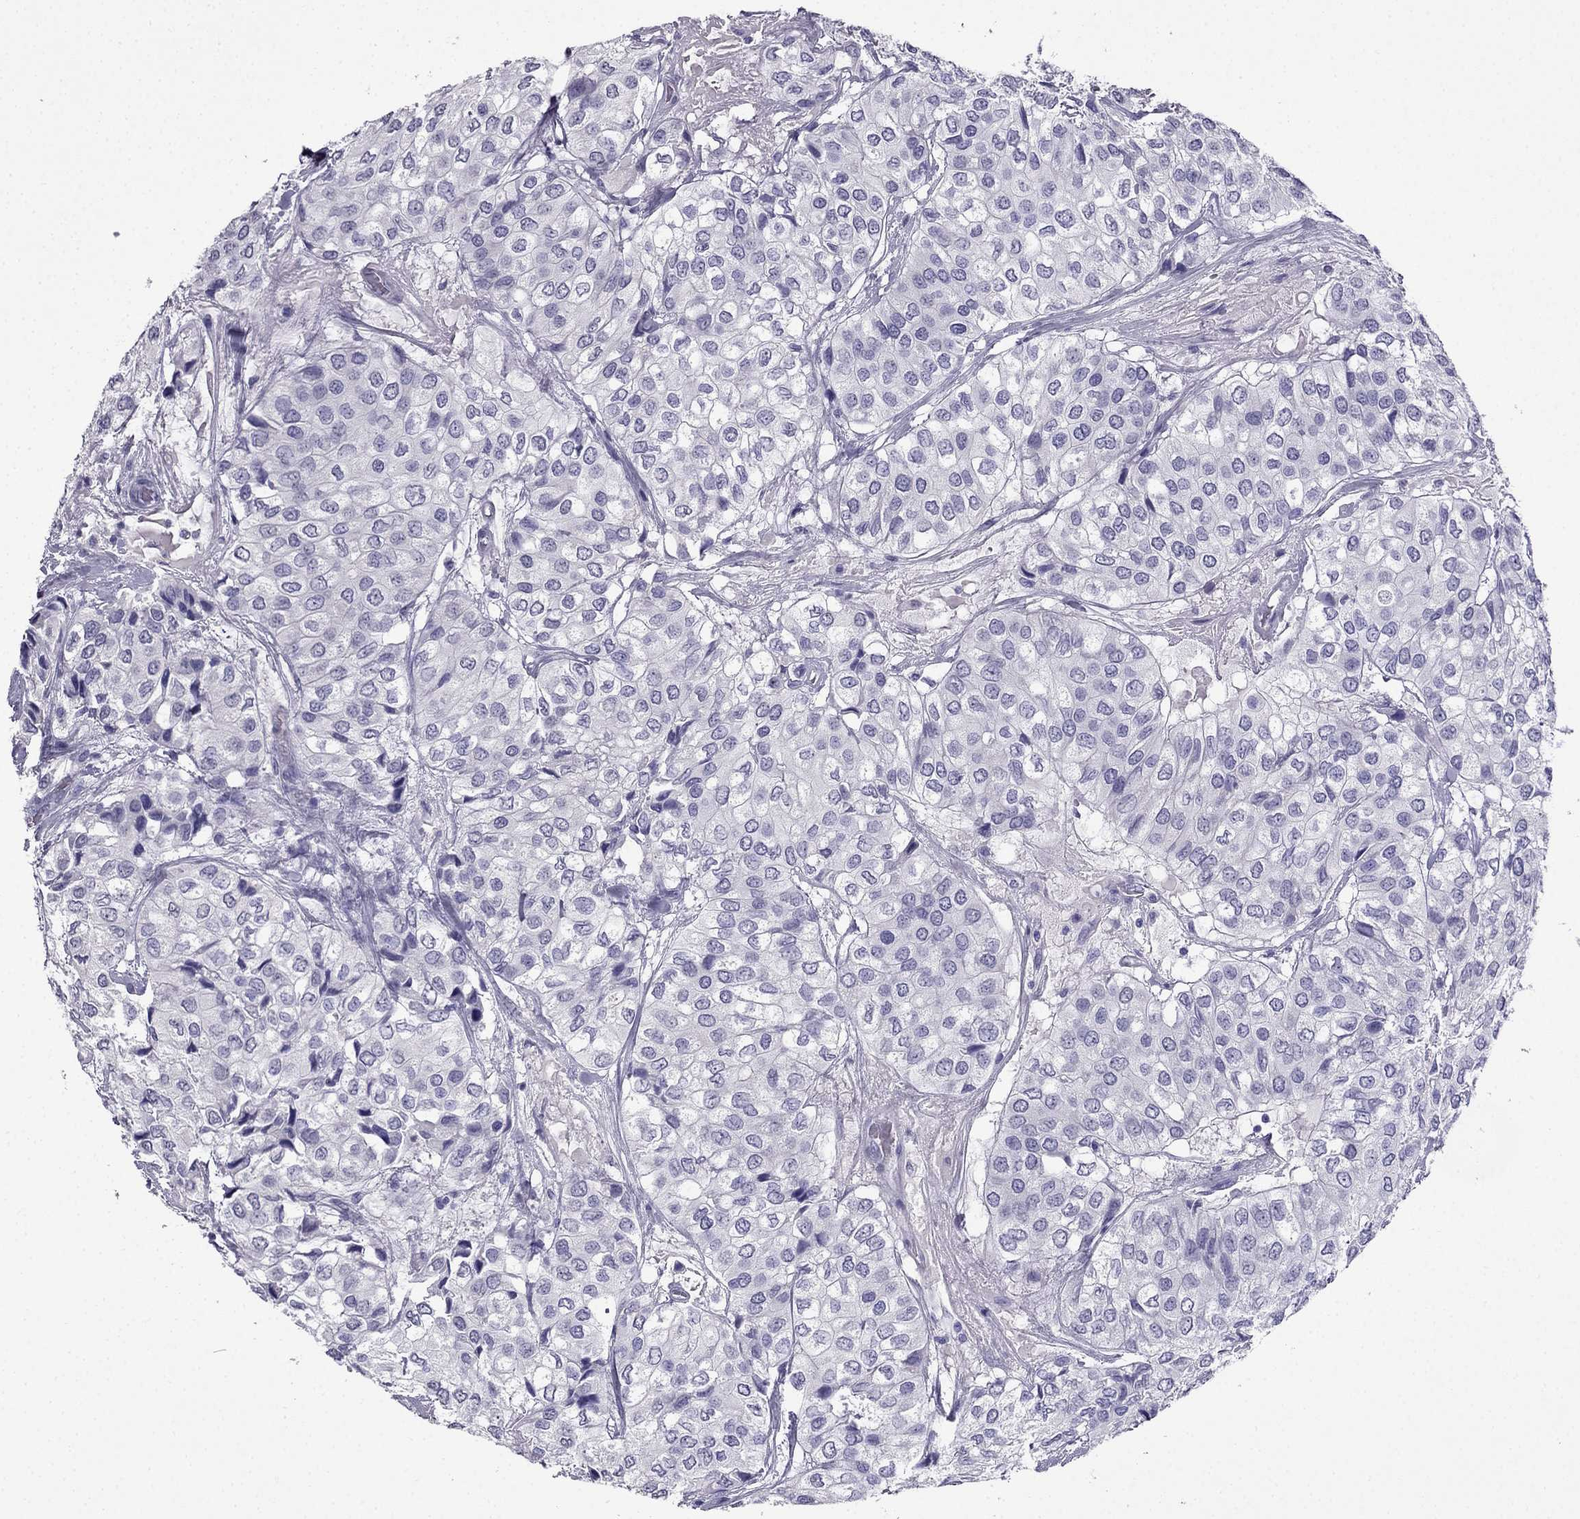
{"staining": {"intensity": "negative", "quantity": "none", "location": "none"}, "tissue": "urothelial cancer", "cell_type": "Tumor cells", "image_type": "cancer", "snomed": [{"axis": "morphology", "description": "Urothelial carcinoma, High grade"}, {"axis": "topography", "description": "Urinary bladder"}], "caption": "Urothelial cancer stained for a protein using IHC demonstrates no positivity tumor cells.", "gene": "CDHR4", "patient": {"sex": "male", "age": 73}}